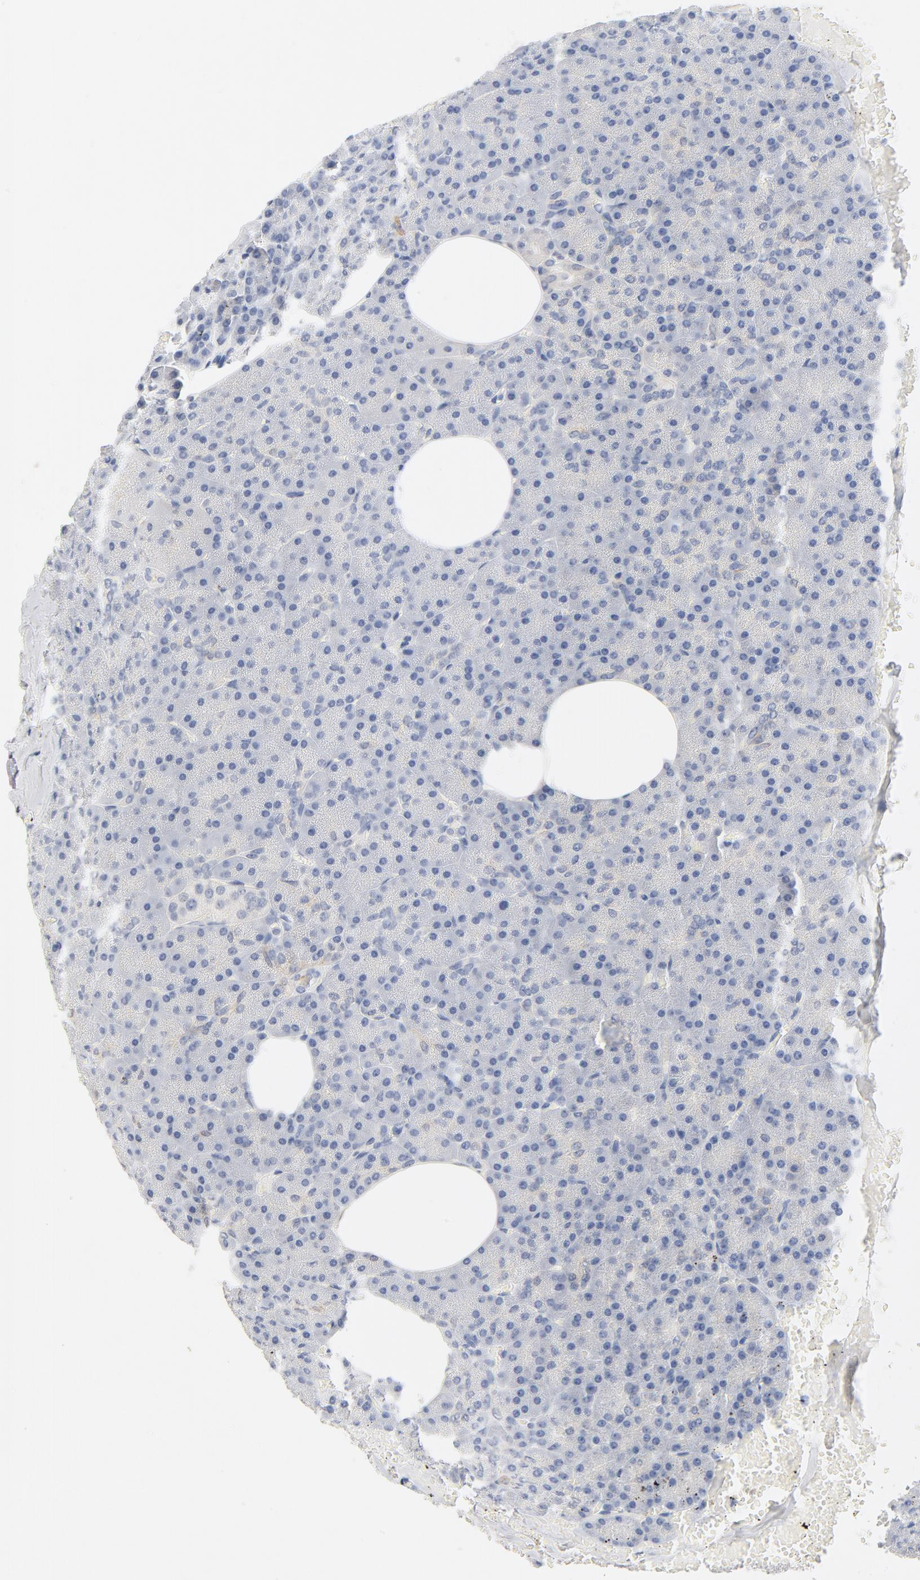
{"staining": {"intensity": "negative", "quantity": "none", "location": "none"}, "tissue": "pancreas", "cell_type": "Exocrine glandular cells", "image_type": "normal", "snomed": [{"axis": "morphology", "description": "Normal tissue, NOS"}, {"axis": "topography", "description": "Pancreas"}], "caption": "The micrograph demonstrates no significant positivity in exocrine glandular cells of pancreas. (Brightfield microscopy of DAB immunohistochemistry at high magnification).", "gene": "STAT1", "patient": {"sex": "female", "age": 35}}